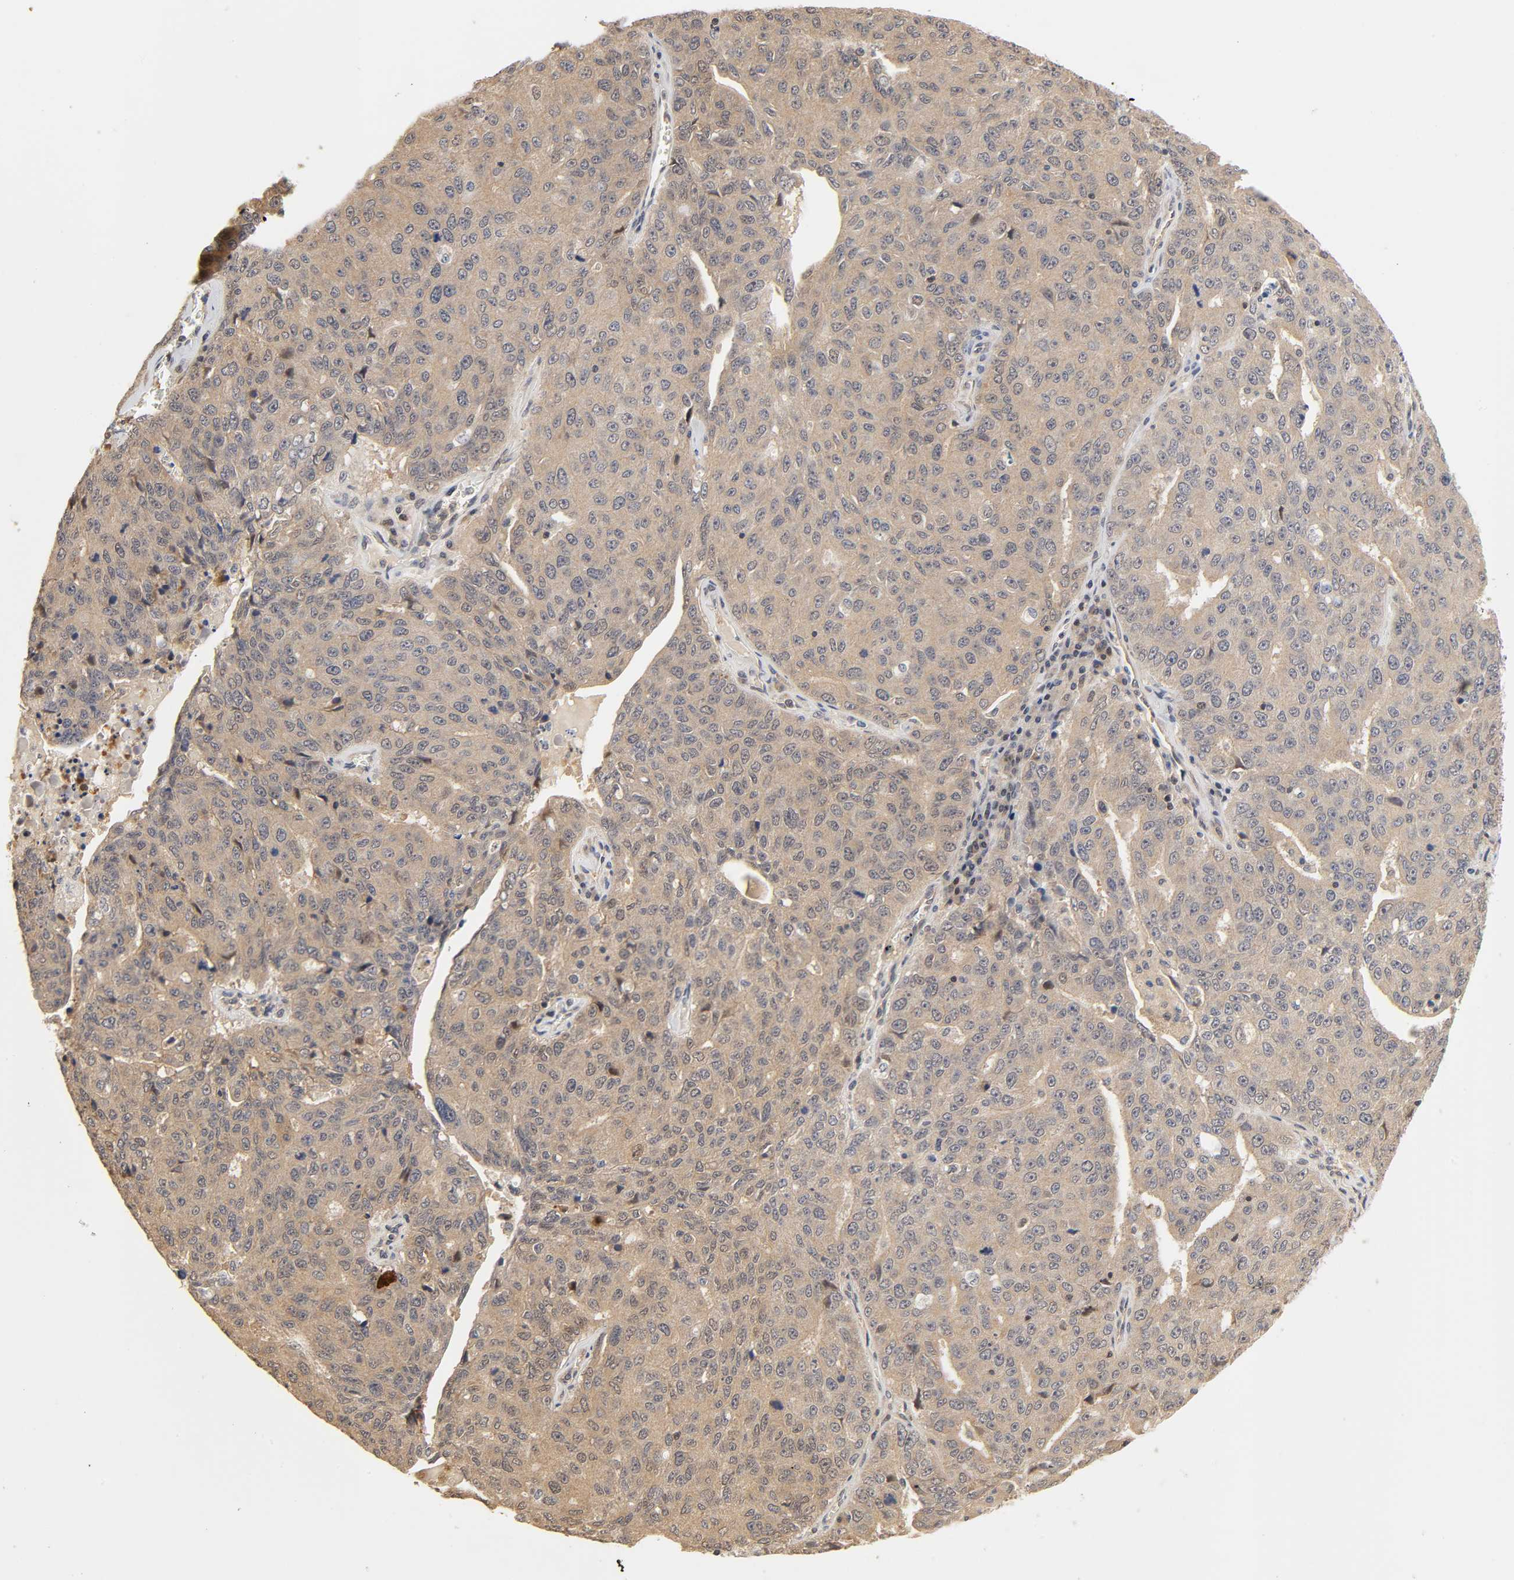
{"staining": {"intensity": "weak", "quantity": ">75%", "location": "cytoplasmic/membranous"}, "tissue": "ovarian cancer", "cell_type": "Tumor cells", "image_type": "cancer", "snomed": [{"axis": "morphology", "description": "Carcinoma, endometroid"}, {"axis": "topography", "description": "Ovary"}], "caption": "Human ovarian endometroid carcinoma stained with a brown dye reveals weak cytoplasmic/membranous positive expression in approximately >75% of tumor cells.", "gene": "PDE5A", "patient": {"sex": "female", "age": 62}}